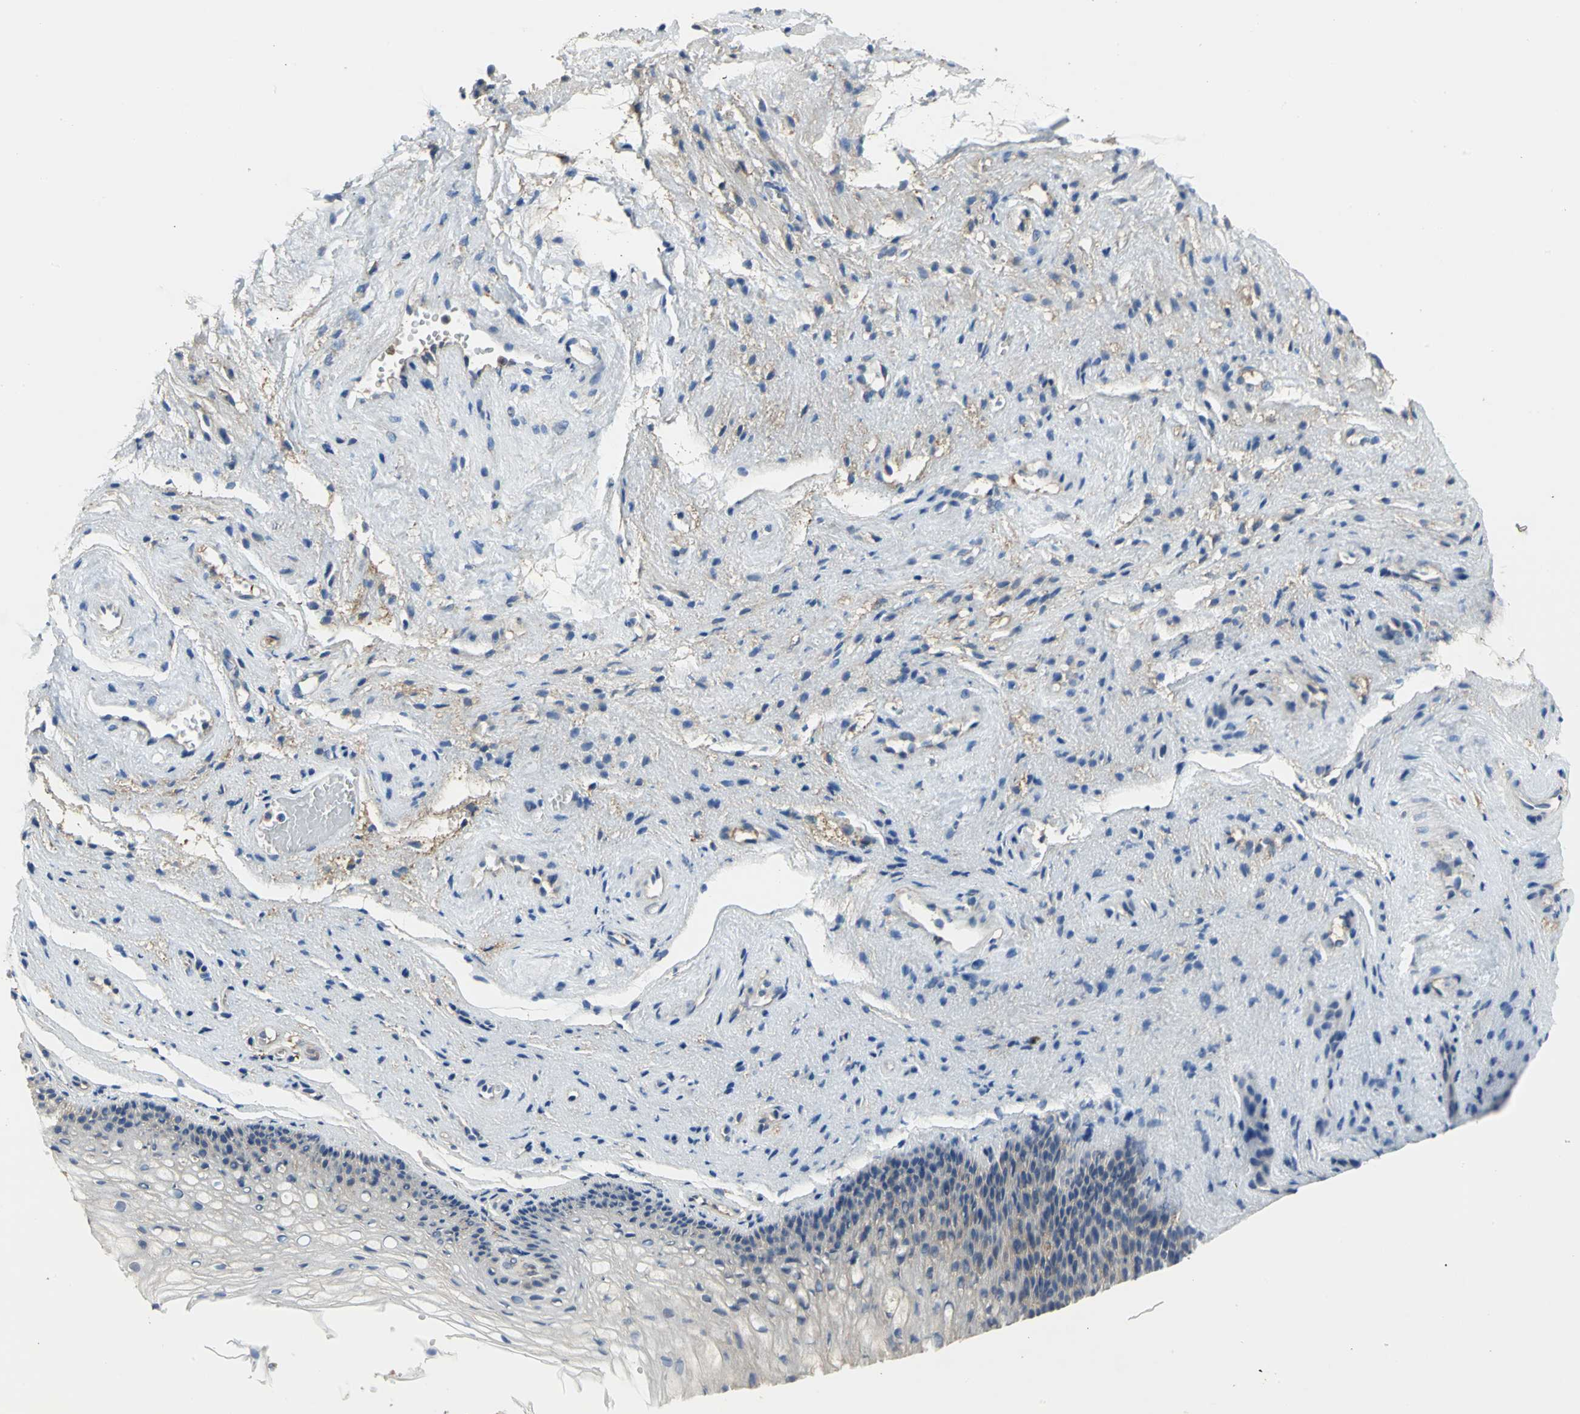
{"staining": {"intensity": "negative", "quantity": "none", "location": "none"}, "tissue": "vagina", "cell_type": "Squamous epithelial cells", "image_type": "normal", "snomed": [{"axis": "morphology", "description": "Normal tissue, NOS"}, {"axis": "topography", "description": "Vagina"}], "caption": "This histopathology image is of unremarkable vagina stained with immunohistochemistry to label a protein in brown with the nuclei are counter-stained blue. There is no expression in squamous epithelial cells. The staining is performed using DAB brown chromogen with nuclei counter-stained in using hematoxylin.", "gene": "DIAPH2", "patient": {"sex": "female", "age": 34}}